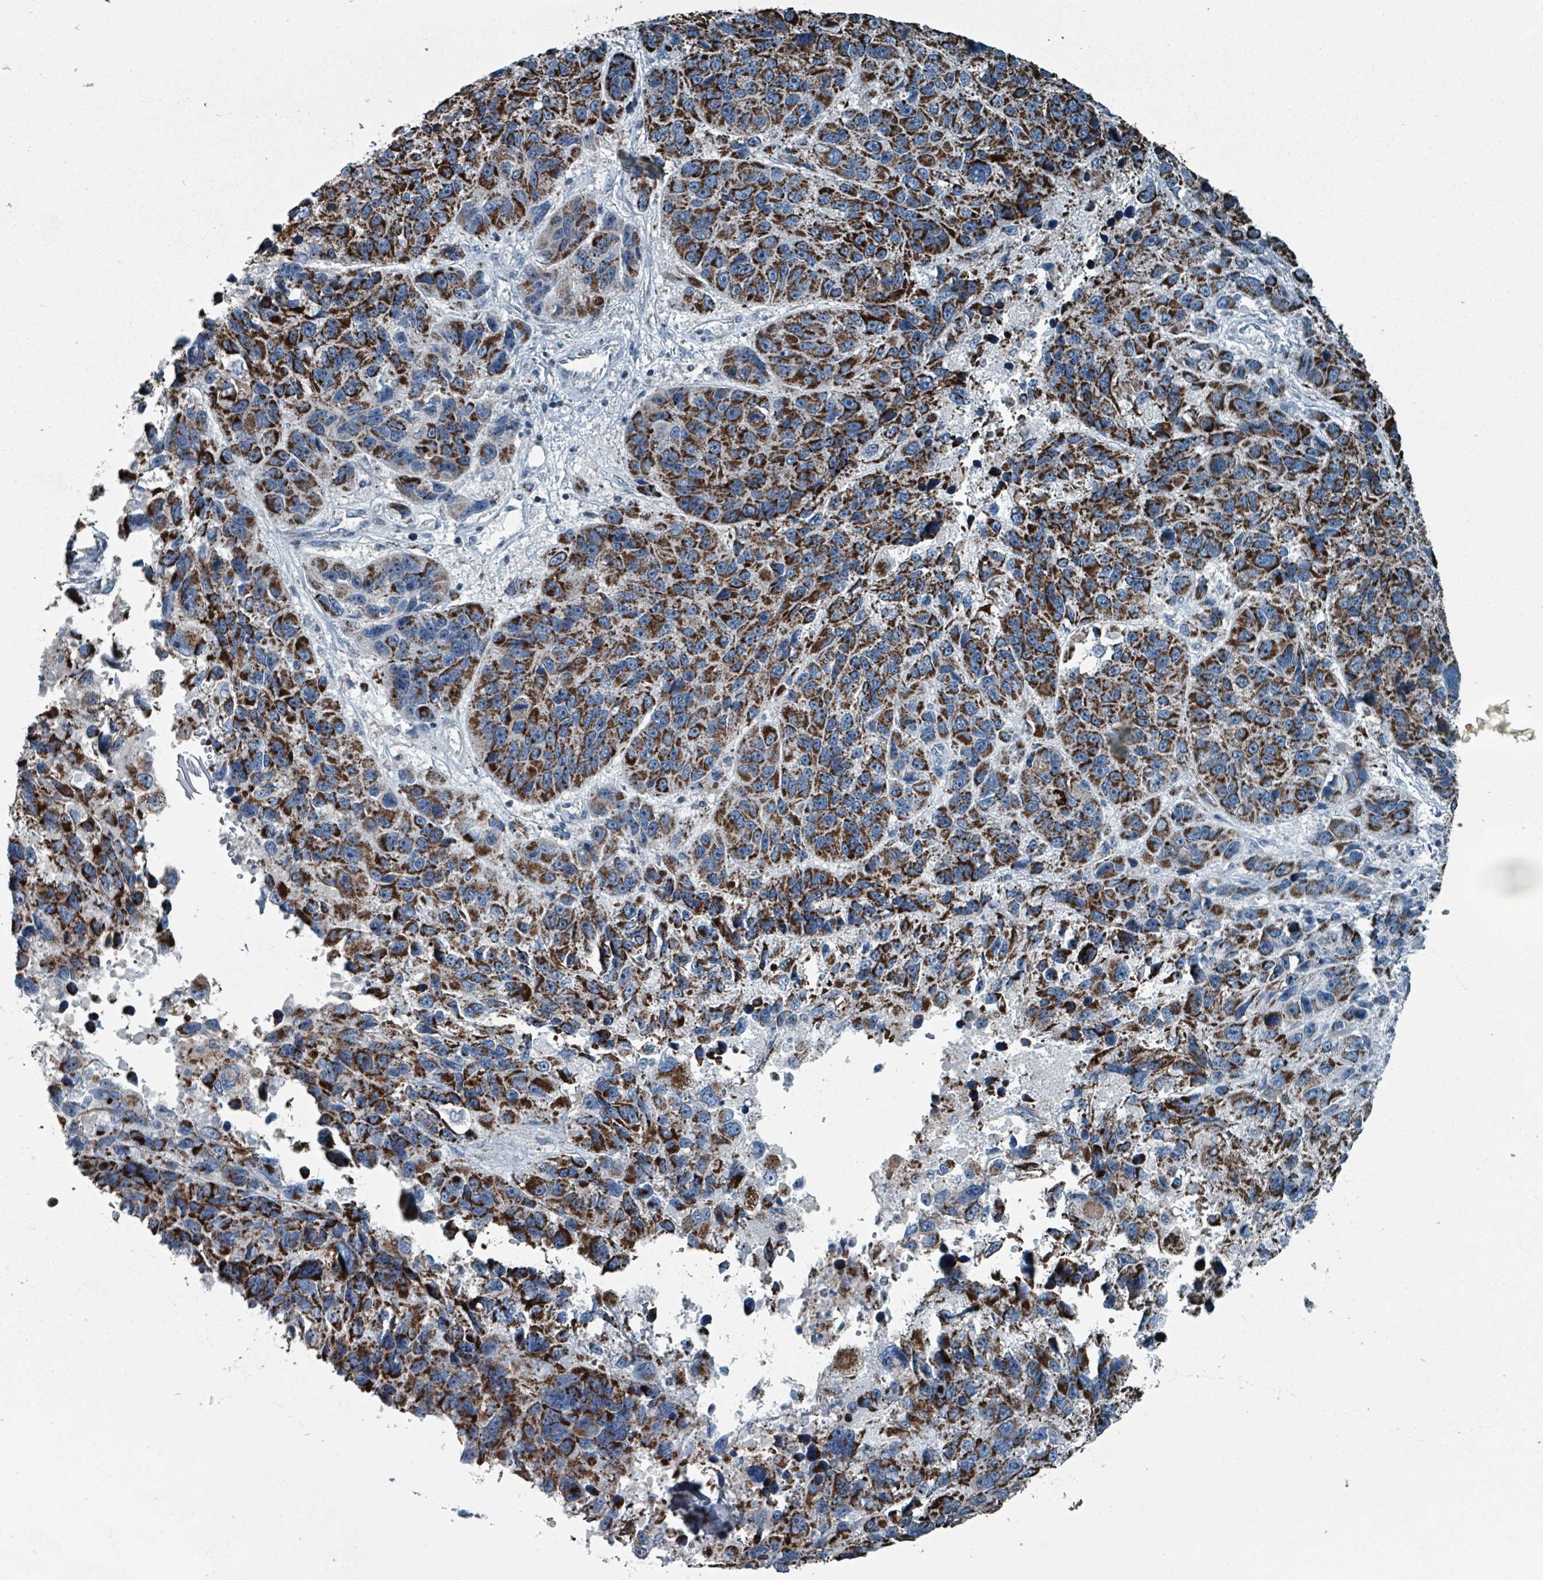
{"staining": {"intensity": "strong", "quantity": ">75%", "location": "cytoplasmic/membranous"}, "tissue": "melanoma", "cell_type": "Tumor cells", "image_type": "cancer", "snomed": [{"axis": "morphology", "description": "Malignant melanoma, NOS"}, {"axis": "topography", "description": "Skin"}], "caption": "Immunohistochemical staining of melanoma demonstrates strong cytoplasmic/membranous protein positivity in about >75% of tumor cells. Using DAB (brown) and hematoxylin (blue) stains, captured at high magnification using brightfield microscopy.", "gene": "ABHD18", "patient": {"sex": "male", "age": 53}}